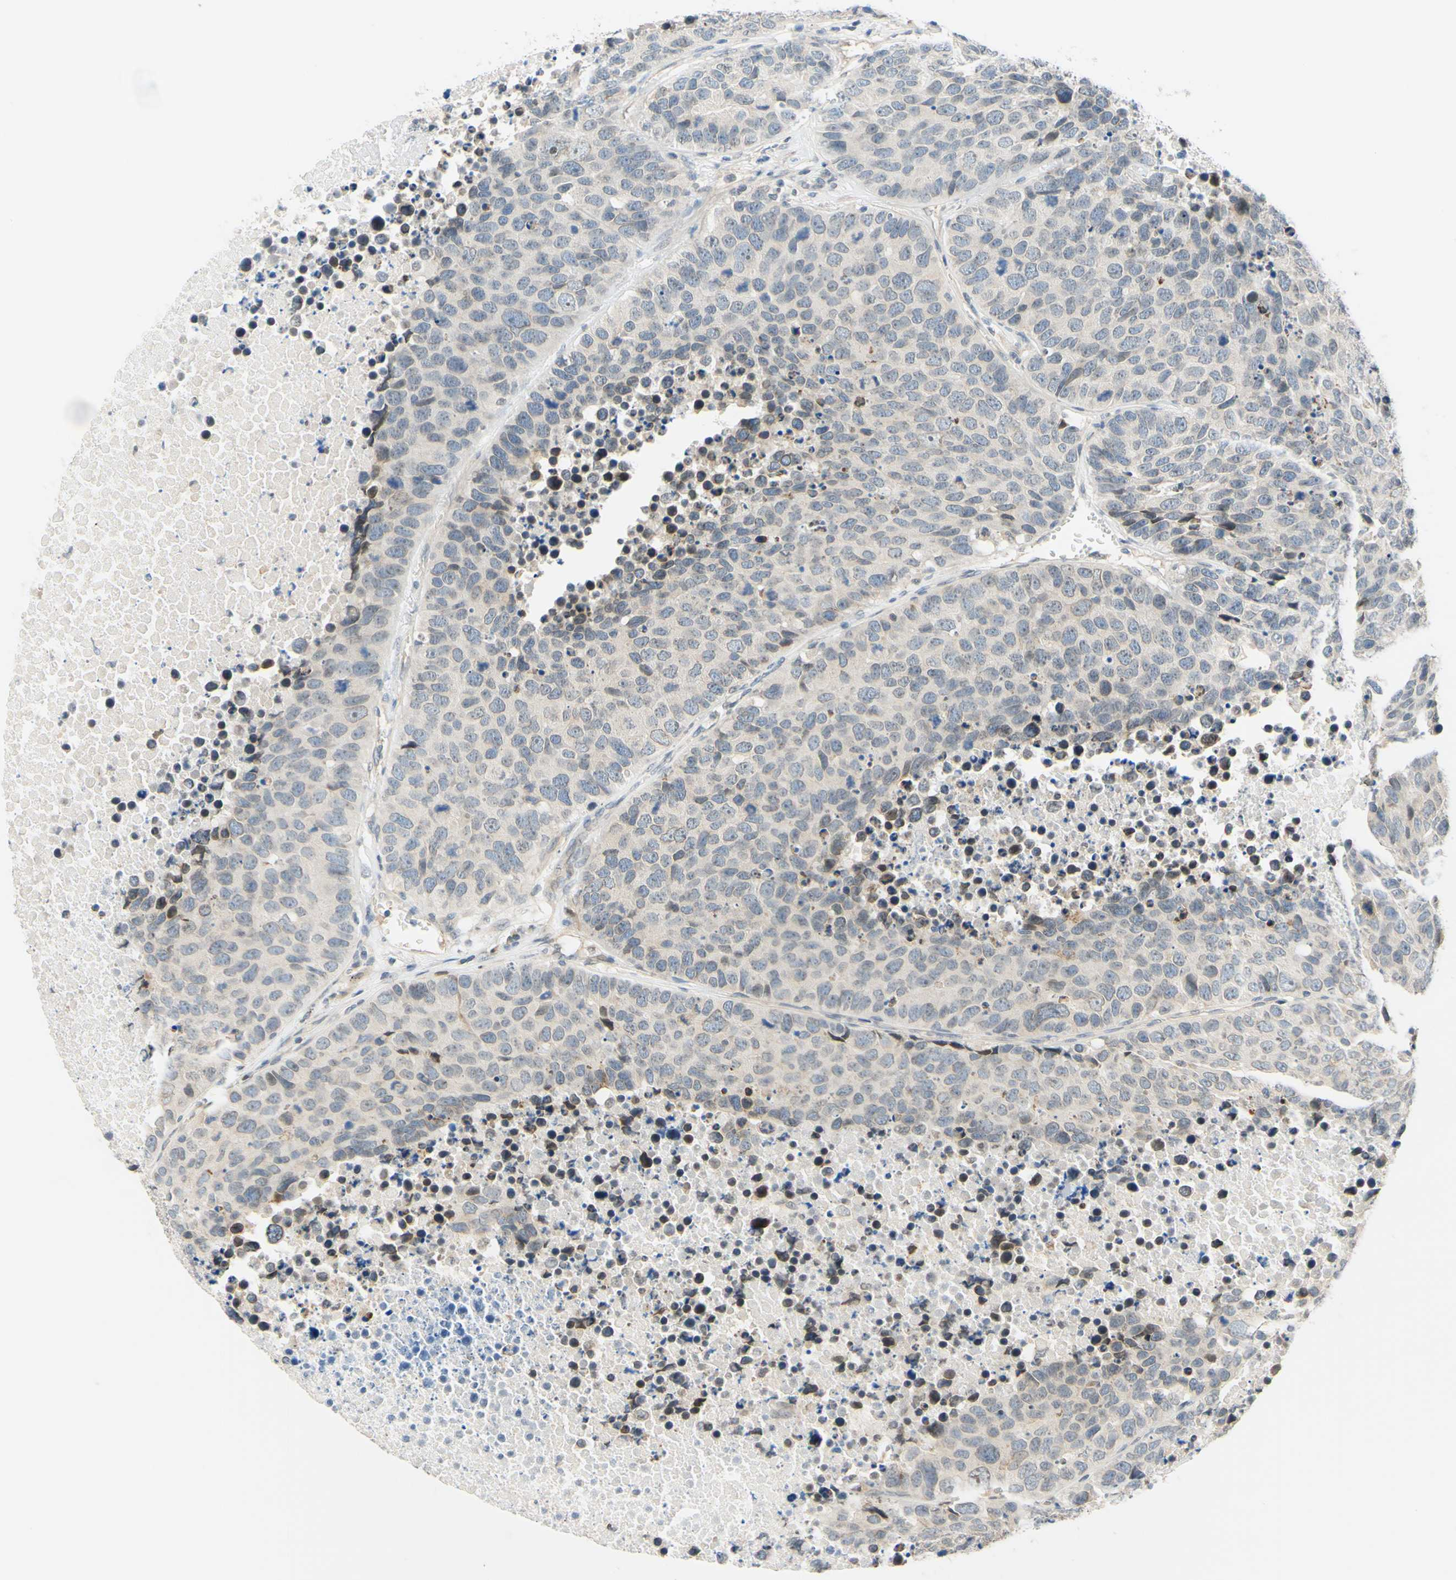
{"staining": {"intensity": "negative", "quantity": "none", "location": "none"}, "tissue": "carcinoid", "cell_type": "Tumor cells", "image_type": "cancer", "snomed": [{"axis": "morphology", "description": "Carcinoid, malignant, NOS"}, {"axis": "topography", "description": "Lung"}], "caption": "Image shows no significant protein positivity in tumor cells of carcinoid.", "gene": "C2CD2L", "patient": {"sex": "male", "age": 60}}